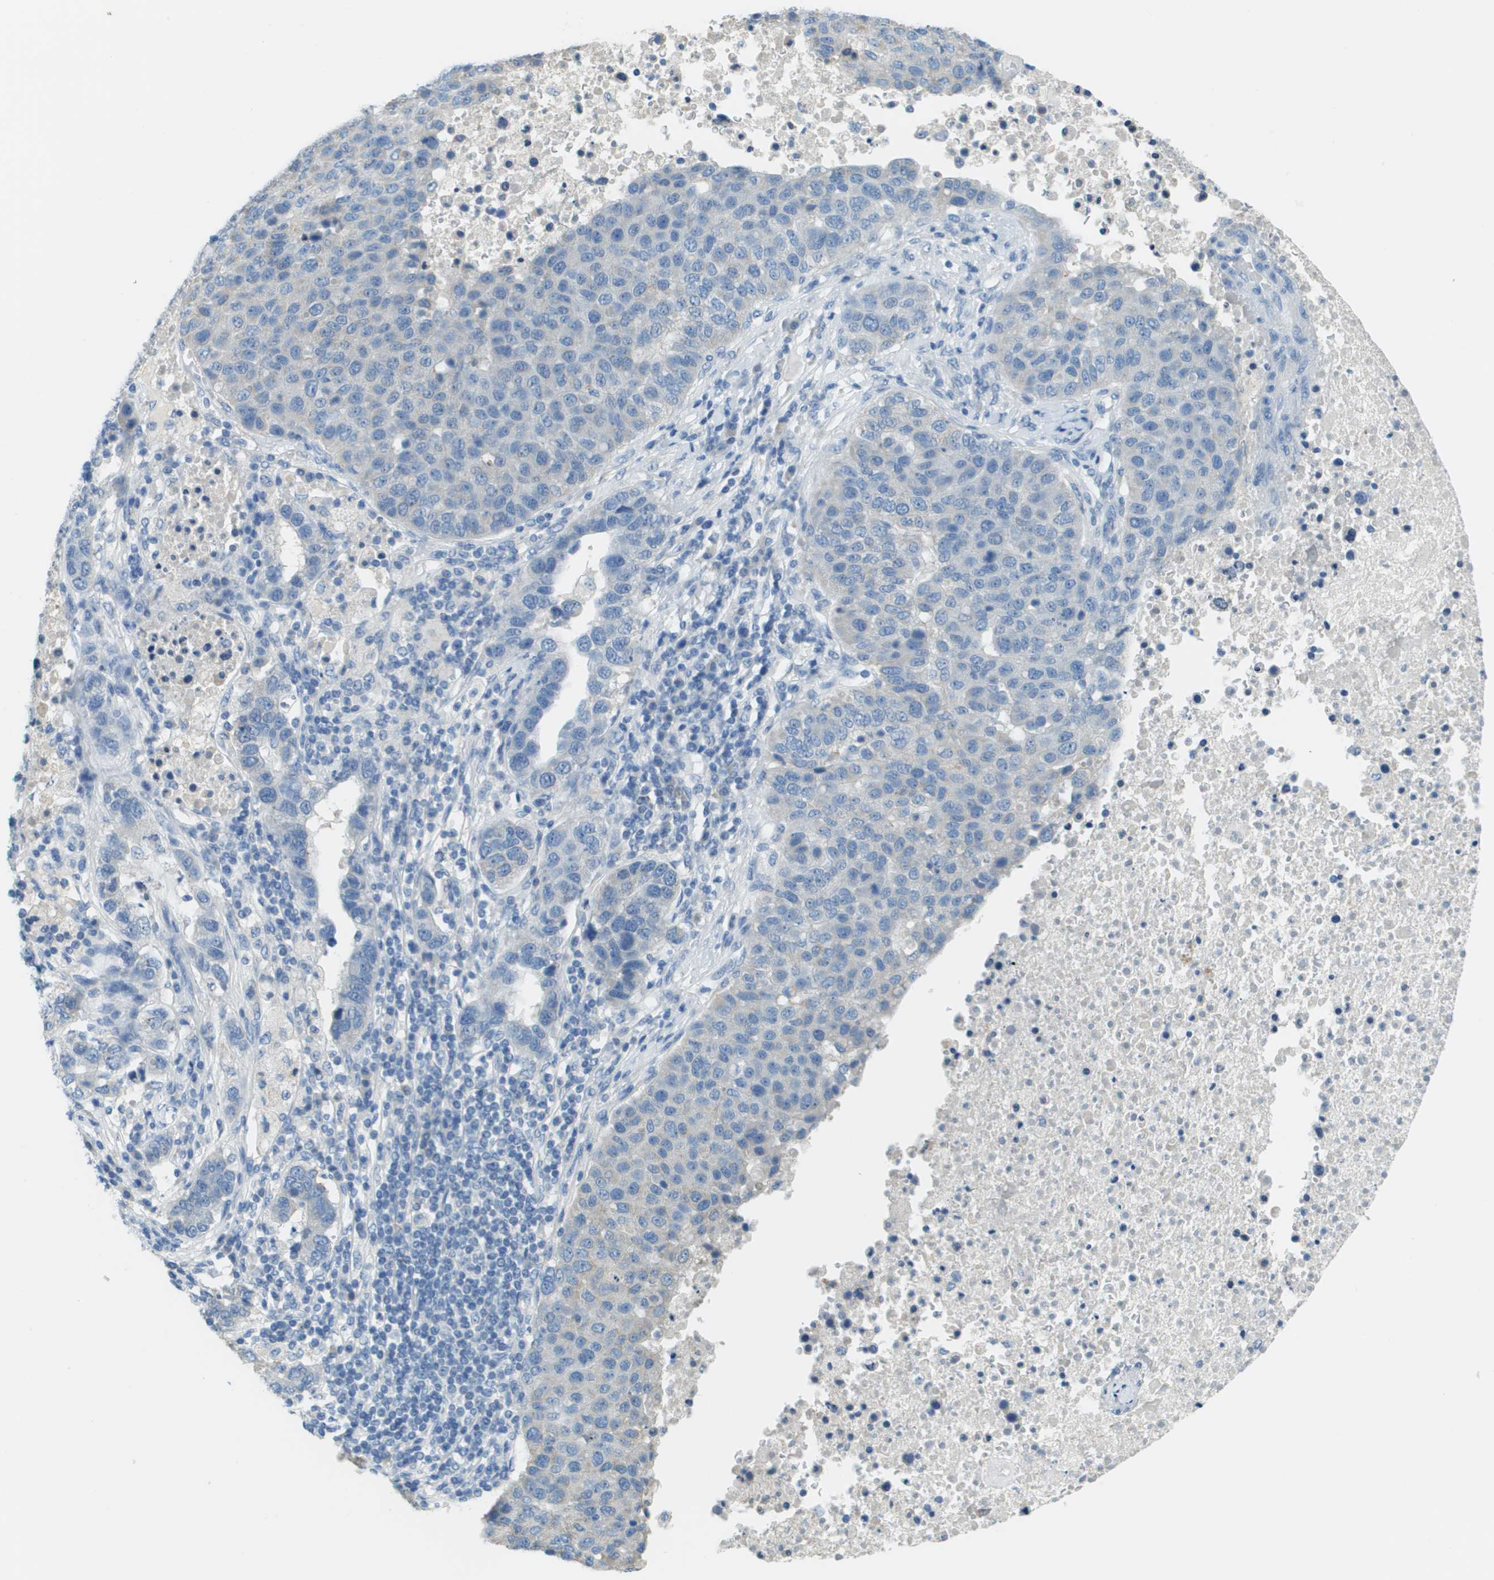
{"staining": {"intensity": "negative", "quantity": "none", "location": "none"}, "tissue": "pancreatic cancer", "cell_type": "Tumor cells", "image_type": "cancer", "snomed": [{"axis": "morphology", "description": "Adenocarcinoma, NOS"}, {"axis": "topography", "description": "Pancreas"}], "caption": "High magnification brightfield microscopy of adenocarcinoma (pancreatic) stained with DAB (brown) and counterstained with hematoxylin (blue): tumor cells show no significant expression.", "gene": "PTGDR2", "patient": {"sex": "female", "age": 61}}